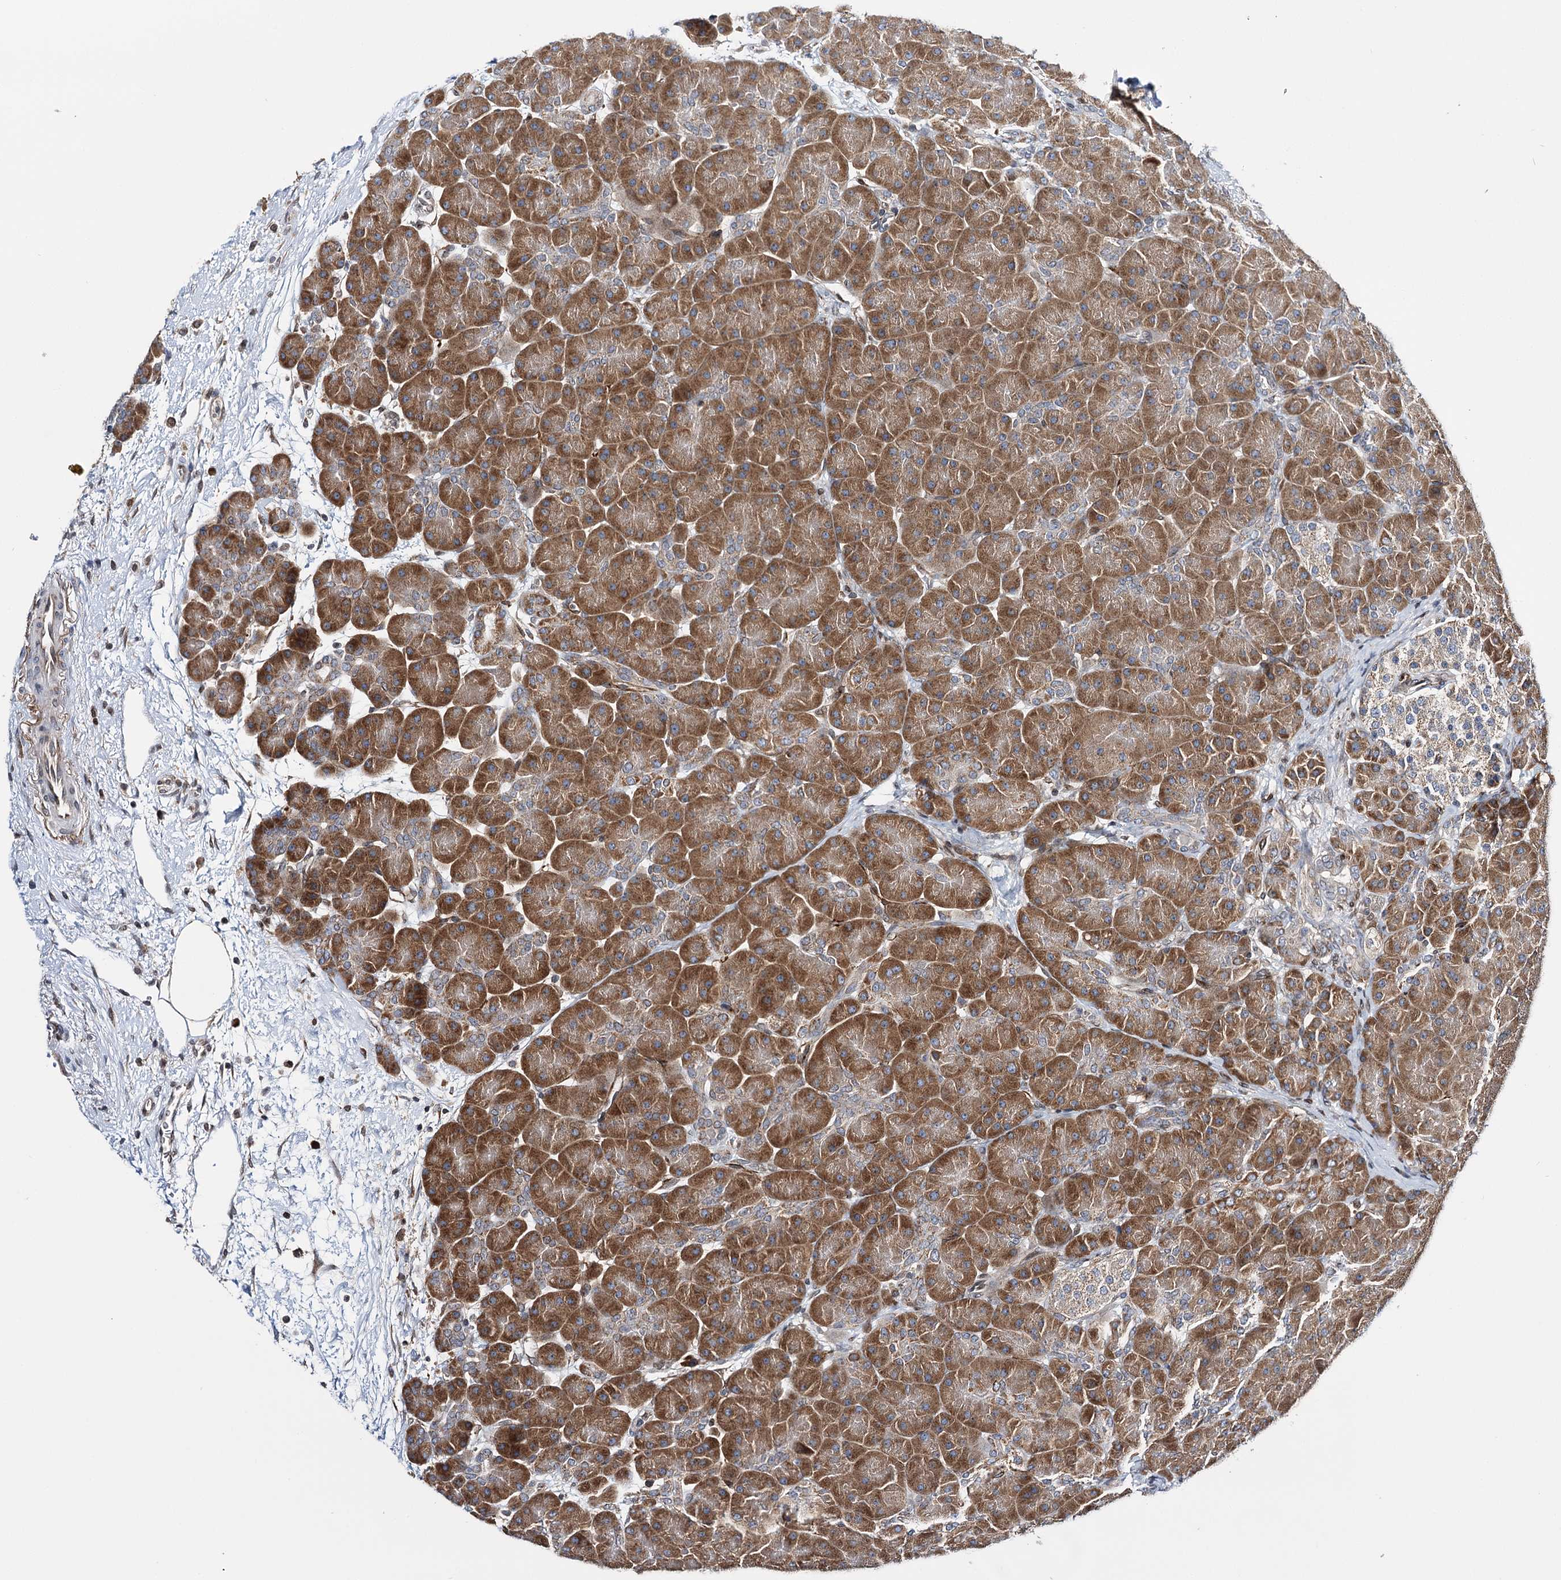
{"staining": {"intensity": "strong", "quantity": ">75%", "location": "cytoplasmic/membranous"}, "tissue": "pancreas", "cell_type": "Exocrine glandular cells", "image_type": "normal", "snomed": [{"axis": "morphology", "description": "Normal tissue, NOS"}, {"axis": "topography", "description": "Pancreas"}], "caption": "A brown stain labels strong cytoplasmic/membranous staining of a protein in exocrine glandular cells of normal human pancreas. The protein of interest is shown in brown color, while the nuclei are stained blue.", "gene": "CFAP46", "patient": {"sex": "male", "age": 66}}